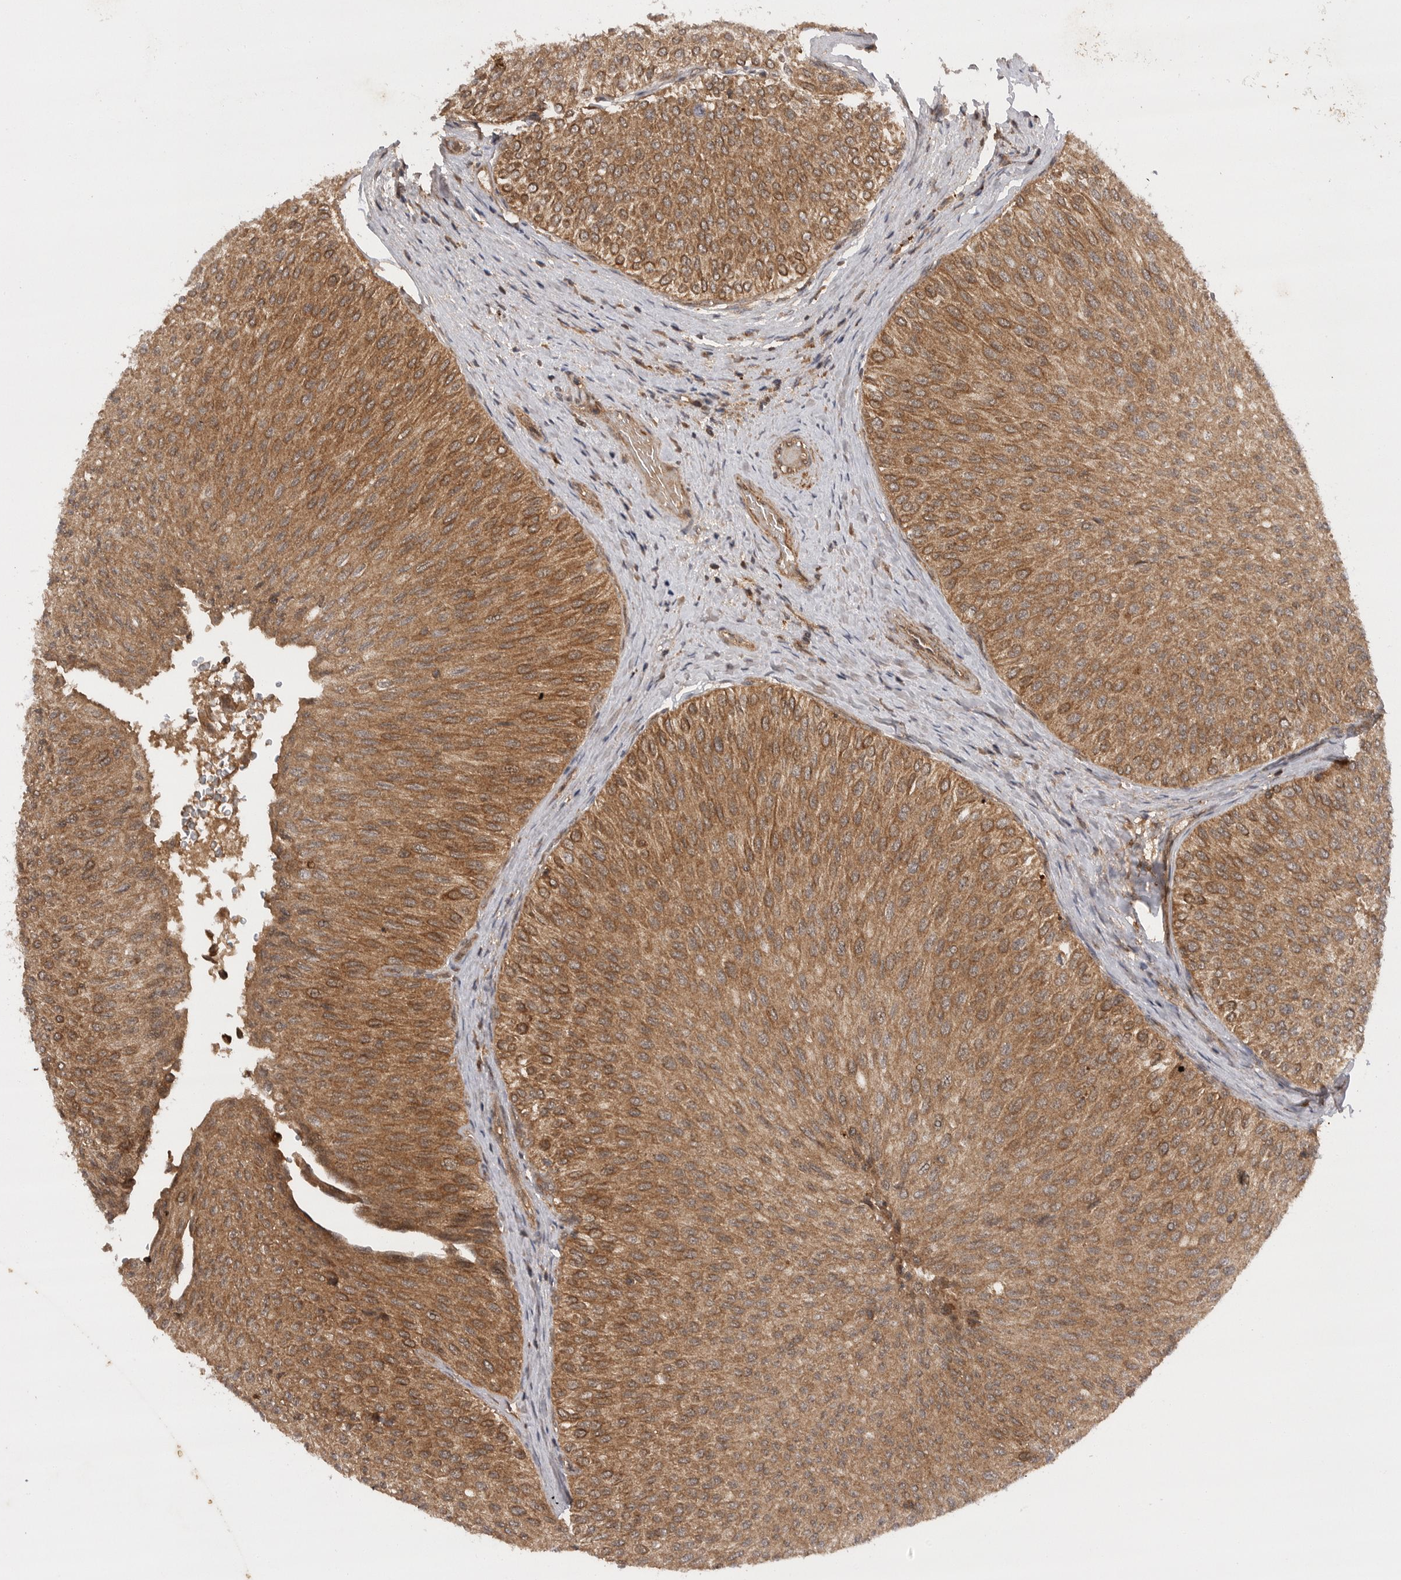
{"staining": {"intensity": "moderate", "quantity": ">75%", "location": "cytoplasmic/membranous"}, "tissue": "urothelial cancer", "cell_type": "Tumor cells", "image_type": "cancer", "snomed": [{"axis": "morphology", "description": "Urothelial carcinoma, Low grade"}, {"axis": "topography", "description": "Urinary bladder"}], "caption": "Urothelial carcinoma (low-grade) stained for a protein (brown) reveals moderate cytoplasmic/membranous positive positivity in approximately >75% of tumor cells.", "gene": "PRDX4", "patient": {"sex": "male", "age": 78}}